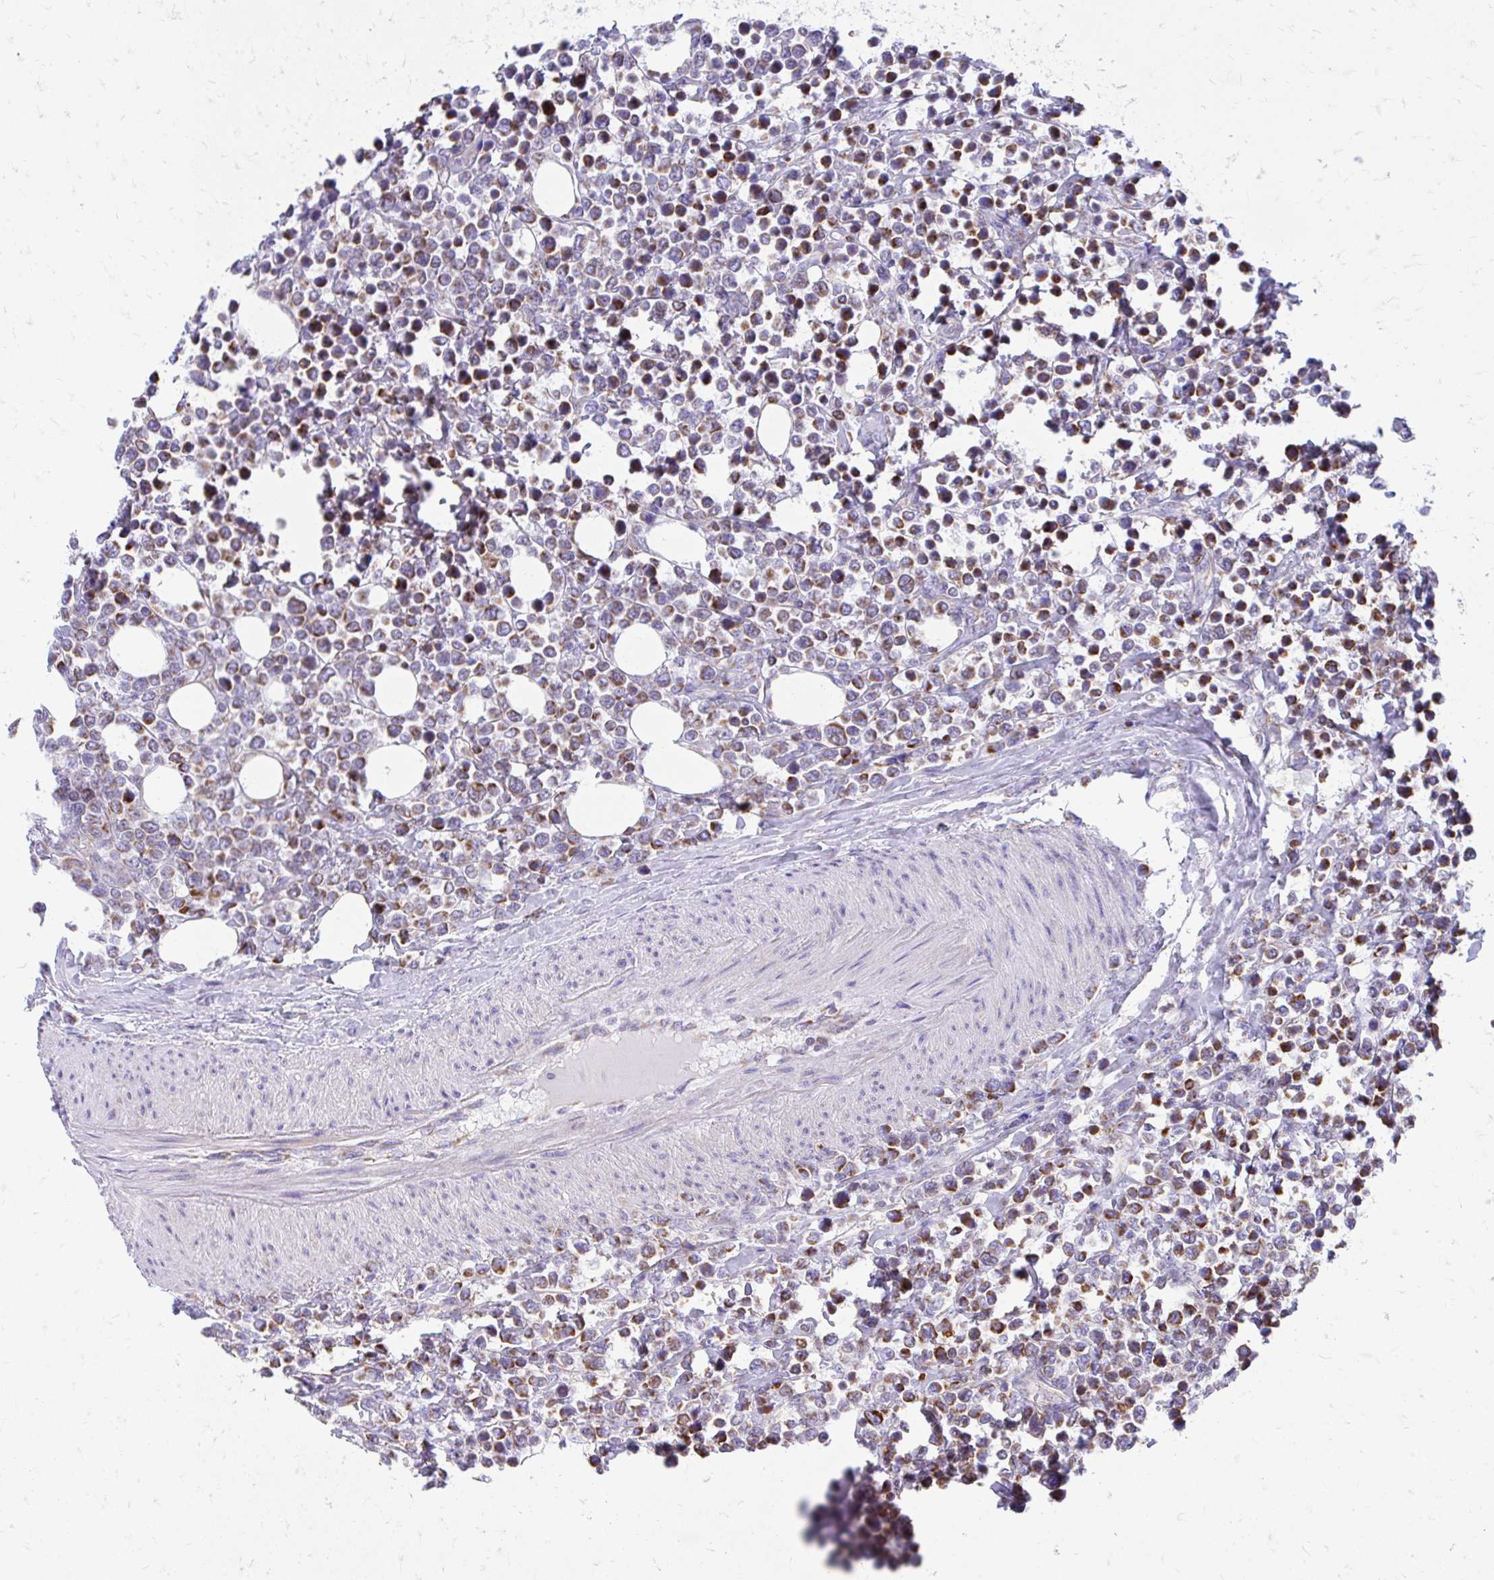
{"staining": {"intensity": "strong", "quantity": "25%-75%", "location": "cytoplasmic/membranous"}, "tissue": "lymphoma", "cell_type": "Tumor cells", "image_type": "cancer", "snomed": [{"axis": "morphology", "description": "Malignant lymphoma, non-Hodgkin's type, Low grade"}, {"axis": "topography", "description": "Lymph node"}], "caption": "Low-grade malignant lymphoma, non-Hodgkin's type stained with DAB immunohistochemistry (IHC) demonstrates high levels of strong cytoplasmic/membranous staining in about 25%-75% of tumor cells.", "gene": "MRPL19", "patient": {"sex": "male", "age": 60}}